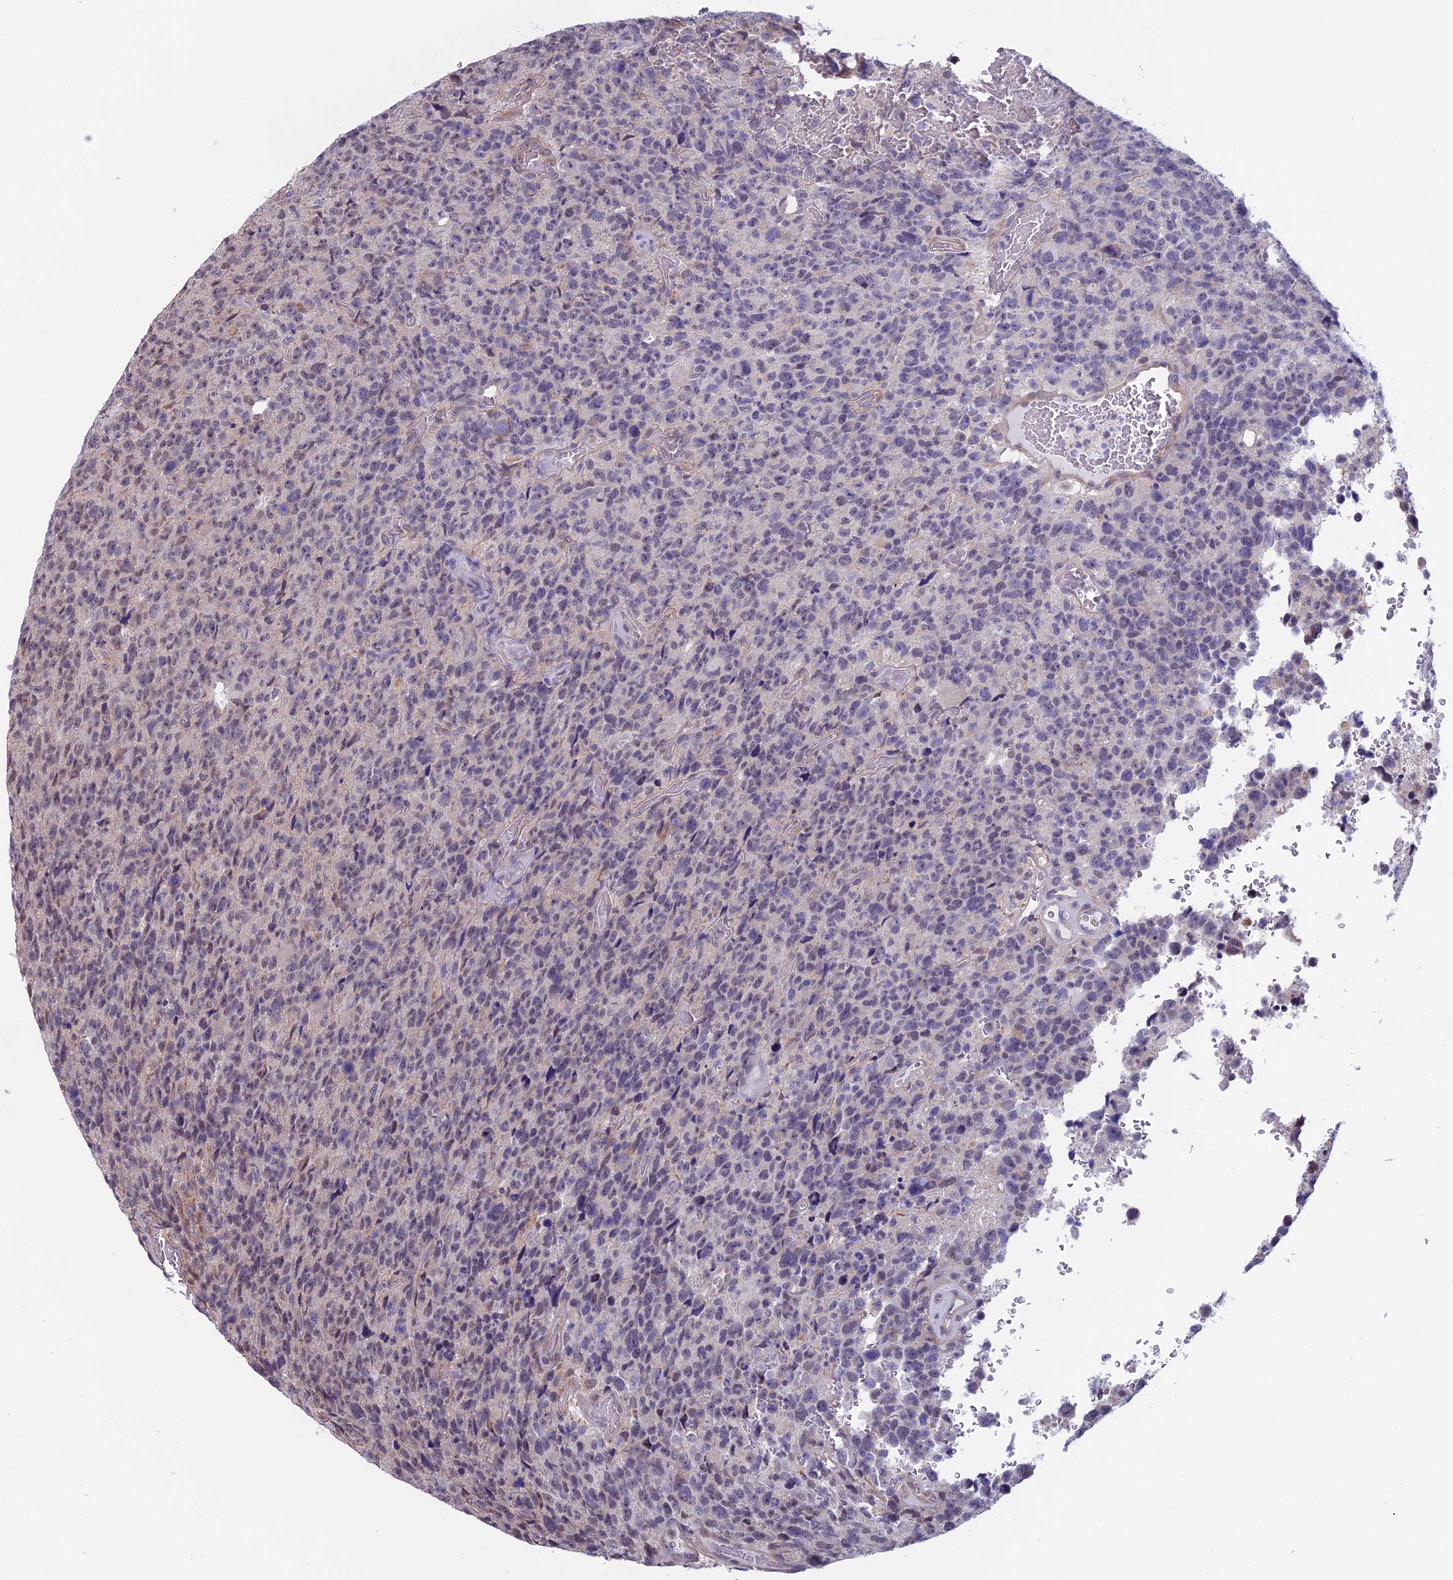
{"staining": {"intensity": "weak", "quantity": "<25%", "location": "nuclear"}, "tissue": "glioma", "cell_type": "Tumor cells", "image_type": "cancer", "snomed": [{"axis": "morphology", "description": "Glioma, malignant, High grade"}, {"axis": "topography", "description": "Brain"}], "caption": "The histopathology image displays no significant expression in tumor cells of glioma.", "gene": "SLC1A6", "patient": {"sex": "male", "age": 69}}